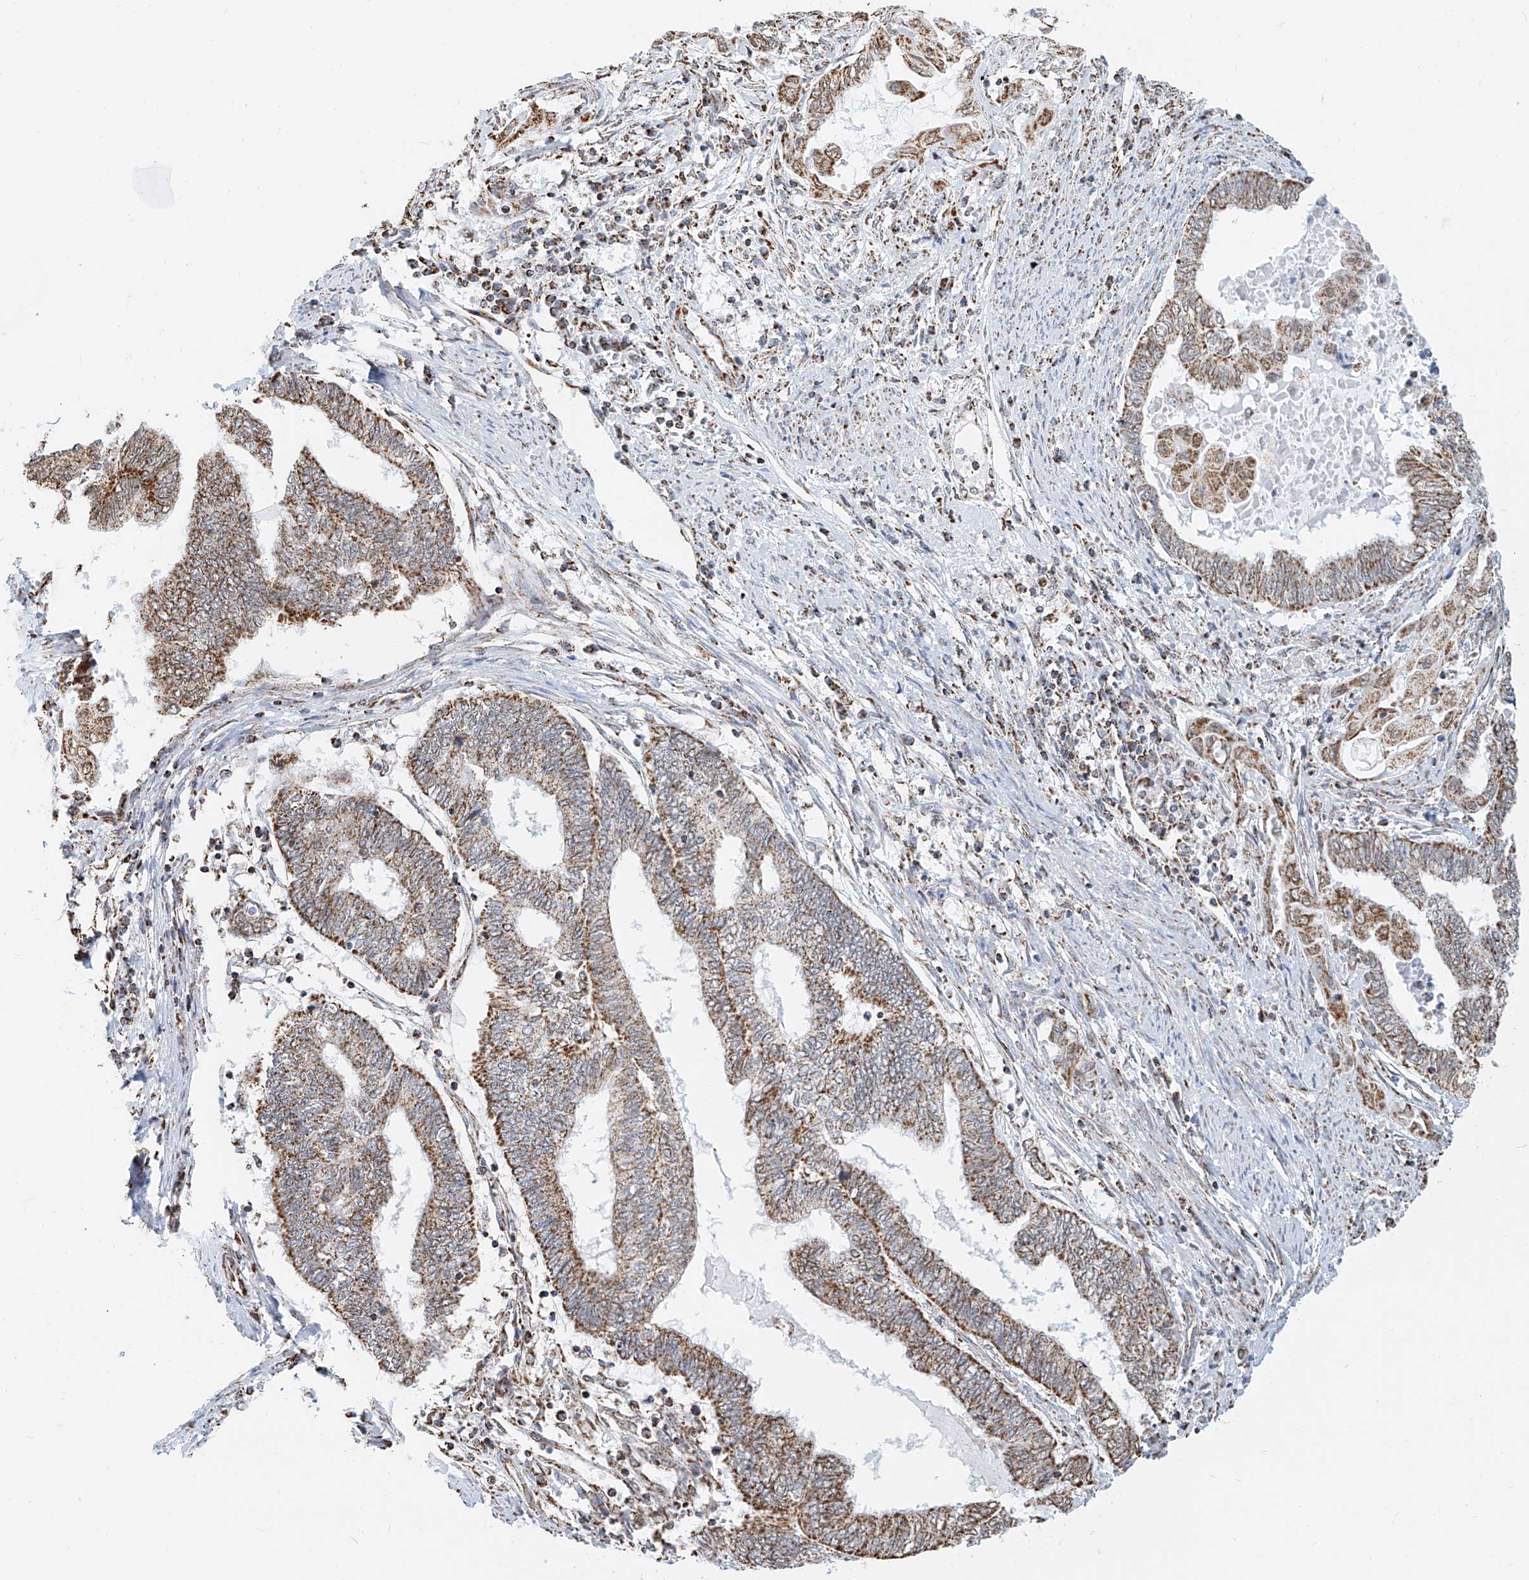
{"staining": {"intensity": "moderate", "quantity": ">75%", "location": "cytoplasmic/membranous"}, "tissue": "endometrial cancer", "cell_type": "Tumor cells", "image_type": "cancer", "snomed": [{"axis": "morphology", "description": "Adenocarcinoma, NOS"}, {"axis": "topography", "description": "Uterus"}, {"axis": "topography", "description": "Endometrium"}], "caption": "Endometrial cancer was stained to show a protein in brown. There is medium levels of moderate cytoplasmic/membranous positivity in about >75% of tumor cells.", "gene": "NALCN", "patient": {"sex": "female", "age": 70}}